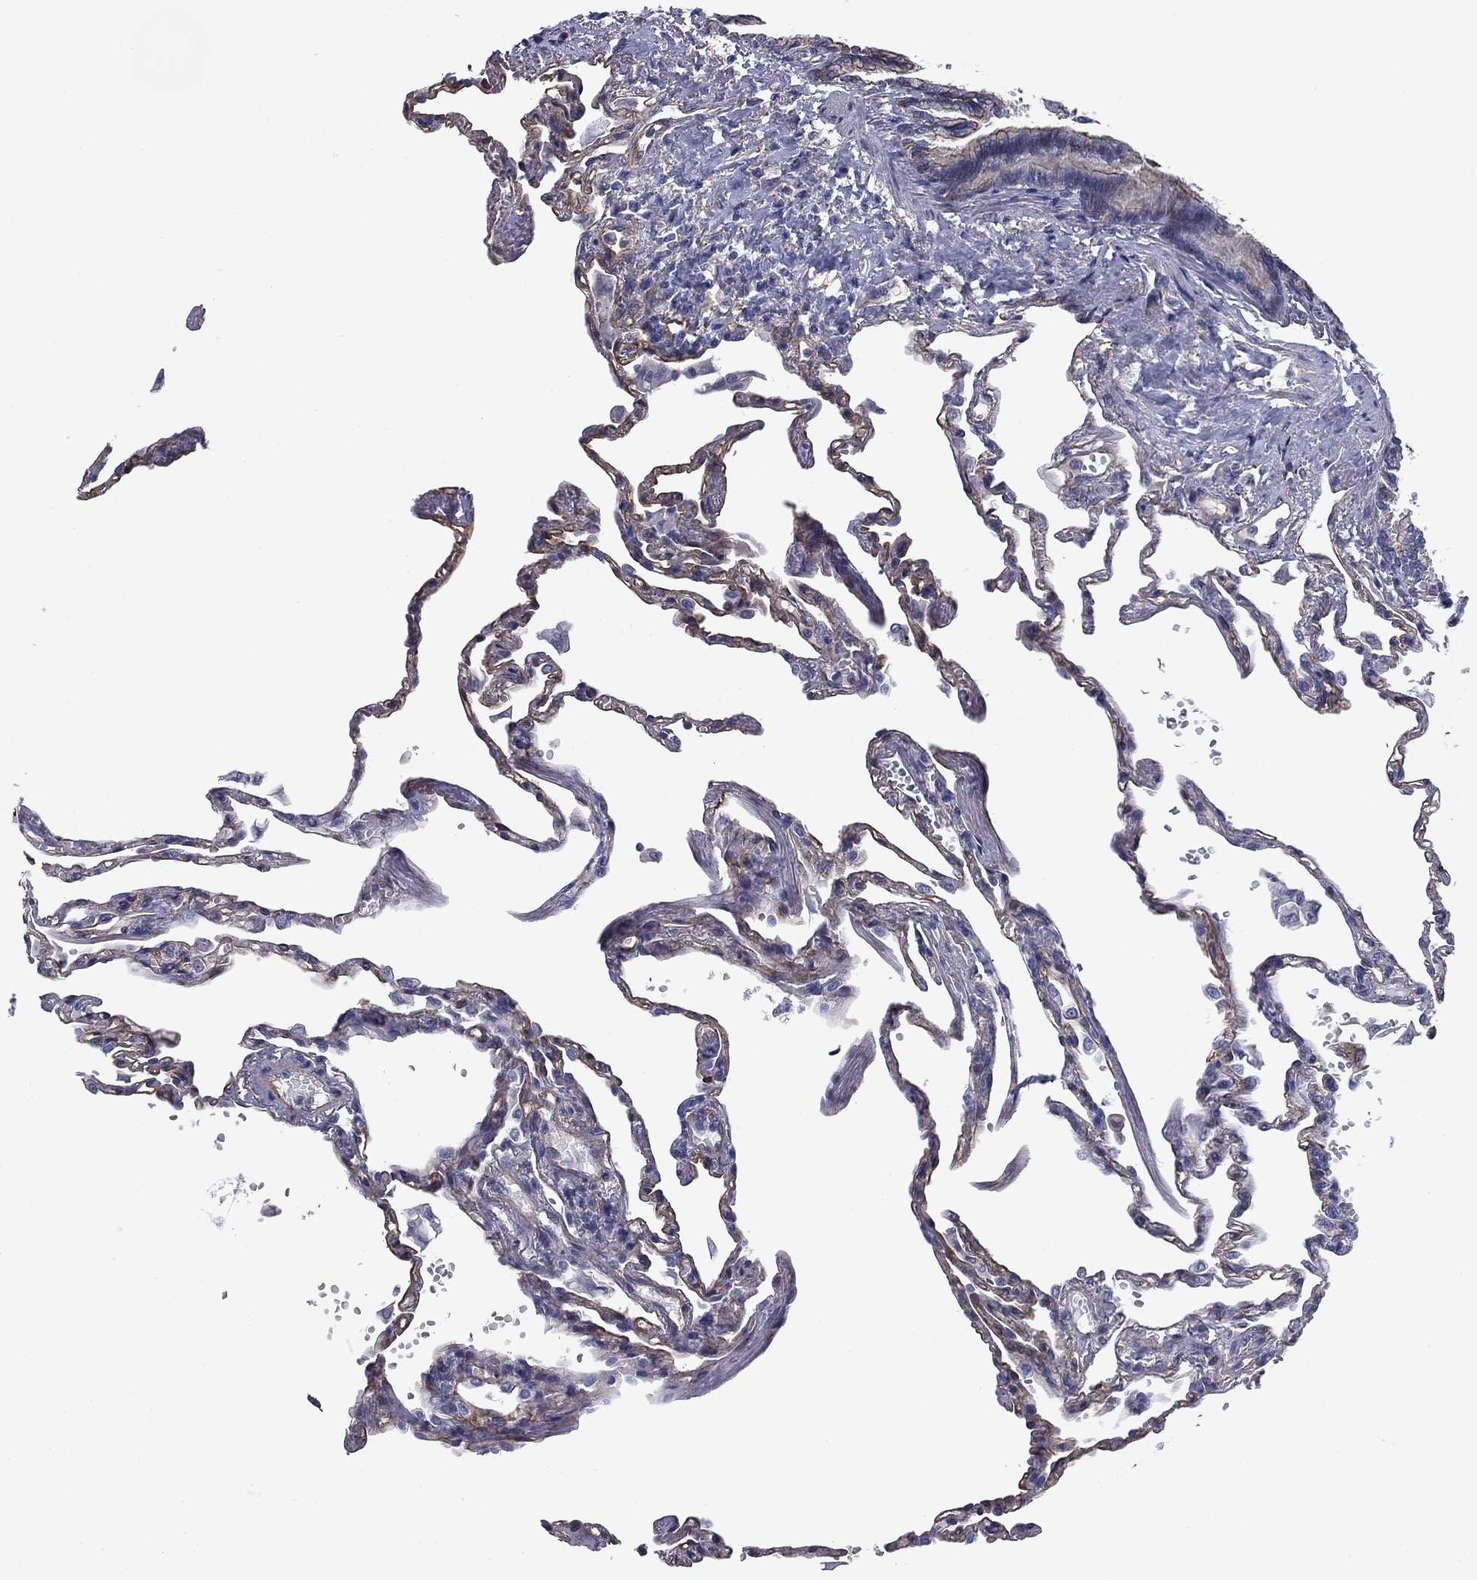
{"staining": {"intensity": "weak", "quantity": "25%-75%", "location": "cytoplasmic/membranous"}, "tissue": "lung", "cell_type": "Alveolar cells", "image_type": "normal", "snomed": [{"axis": "morphology", "description": "Normal tissue, NOS"}, {"axis": "topography", "description": "Lung"}], "caption": "IHC of benign lung reveals low levels of weak cytoplasmic/membranous expression in about 25%-75% of alveolar cells.", "gene": "TCHH", "patient": {"sex": "male", "age": 78}}